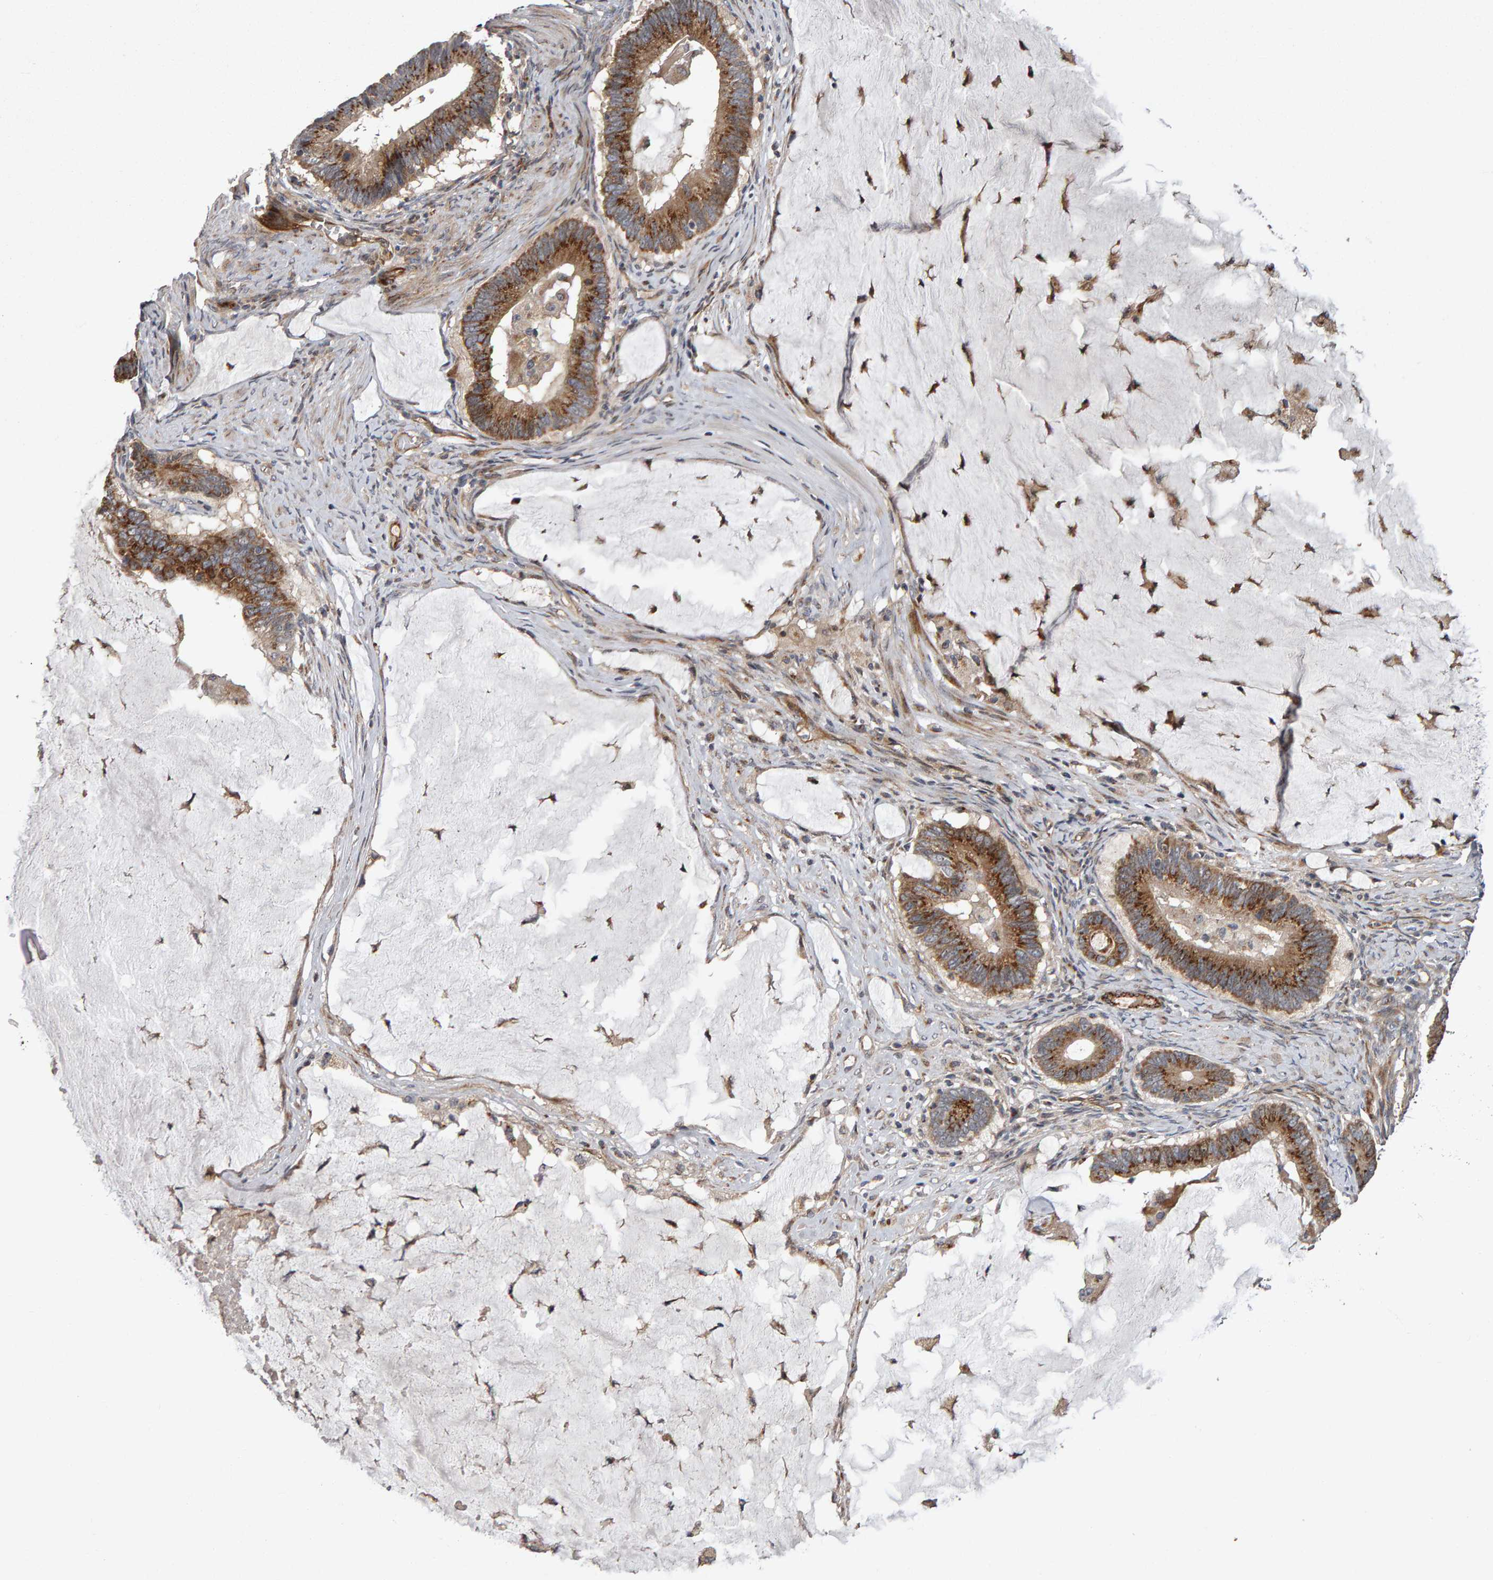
{"staining": {"intensity": "strong", "quantity": ">75%", "location": "cytoplasmic/membranous"}, "tissue": "ovarian cancer", "cell_type": "Tumor cells", "image_type": "cancer", "snomed": [{"axis": "morphology", "description": "Cystadenocarcinoma, mucinous, NOS"}, {"axis": "topography", "description": "Ovary"}], "caption": "The micrograph demonstrates immunohistochemical staining of ovarian mucinous cystadenocarcinoma. There is strong cytoplasmic/membranous expression is appreciated in about >75% of tumor cells. The protein of interest is stained brown, and the nuclei are stained in blue (DAB (3,3'-diaminobenzidine) IHC with brightfield microscopy, high magnification).", "gene": "CANT1", "patient": {"sex": "female", "age": 61}}